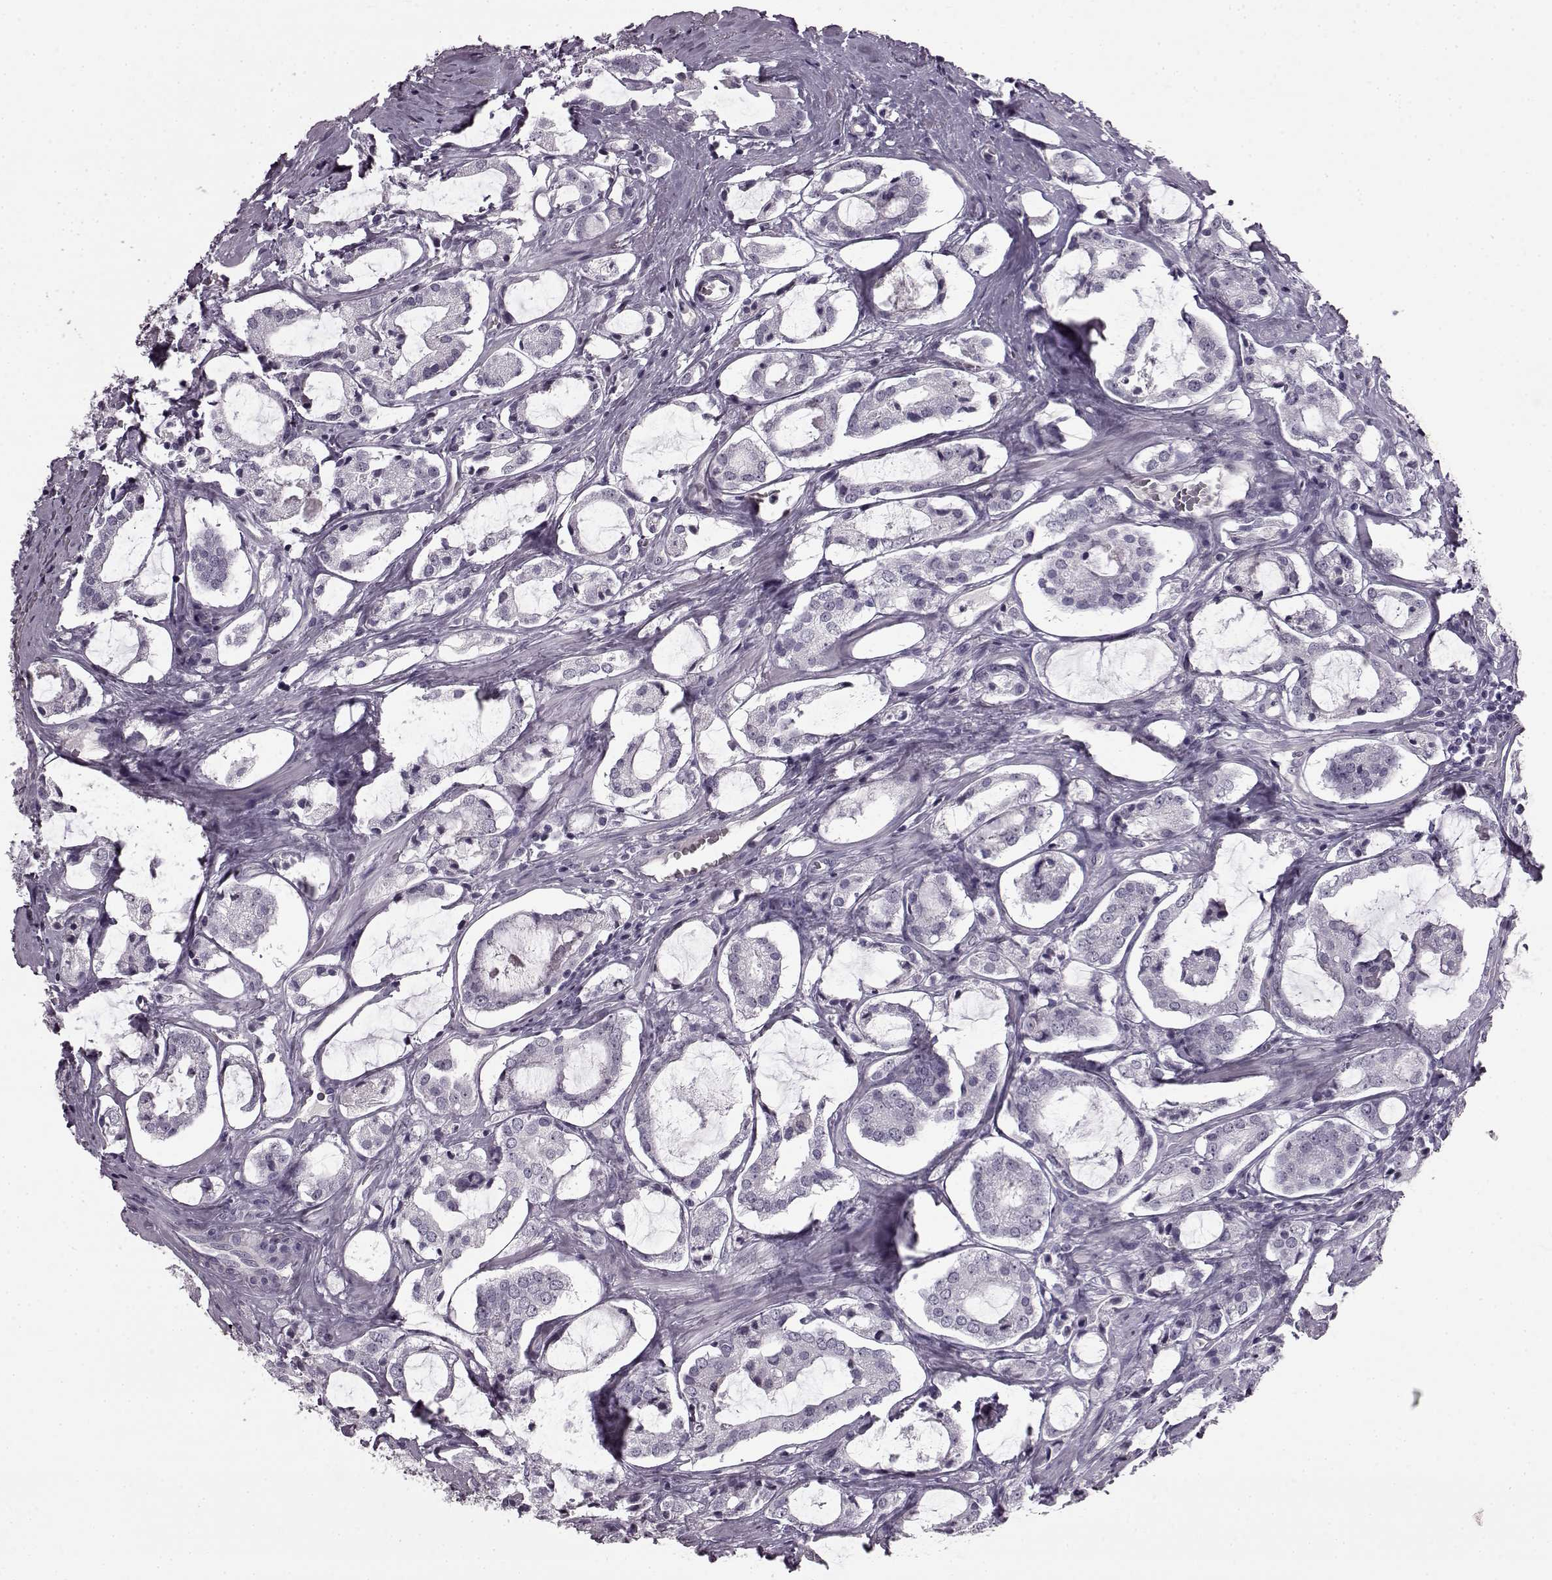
{"staining": {"intensity": "negative", "quantity": "none", "location": "none"}, "tissue": "prostate cancer", "cell_type": "Tumor cells", "image_type": "cancer", "snomed": [{"axis": "morphology", "description": "Adenocarcinoma, NOS"}, {"axis": "topography", "description": "Prostate"}], "caption": "This is a photomicrograph of immunohistochemistry staining of prostate cancer, which shows no staining in tumor cells.", "gene": "PRPH2", "patient": {"sex": "male", "age": 66}}